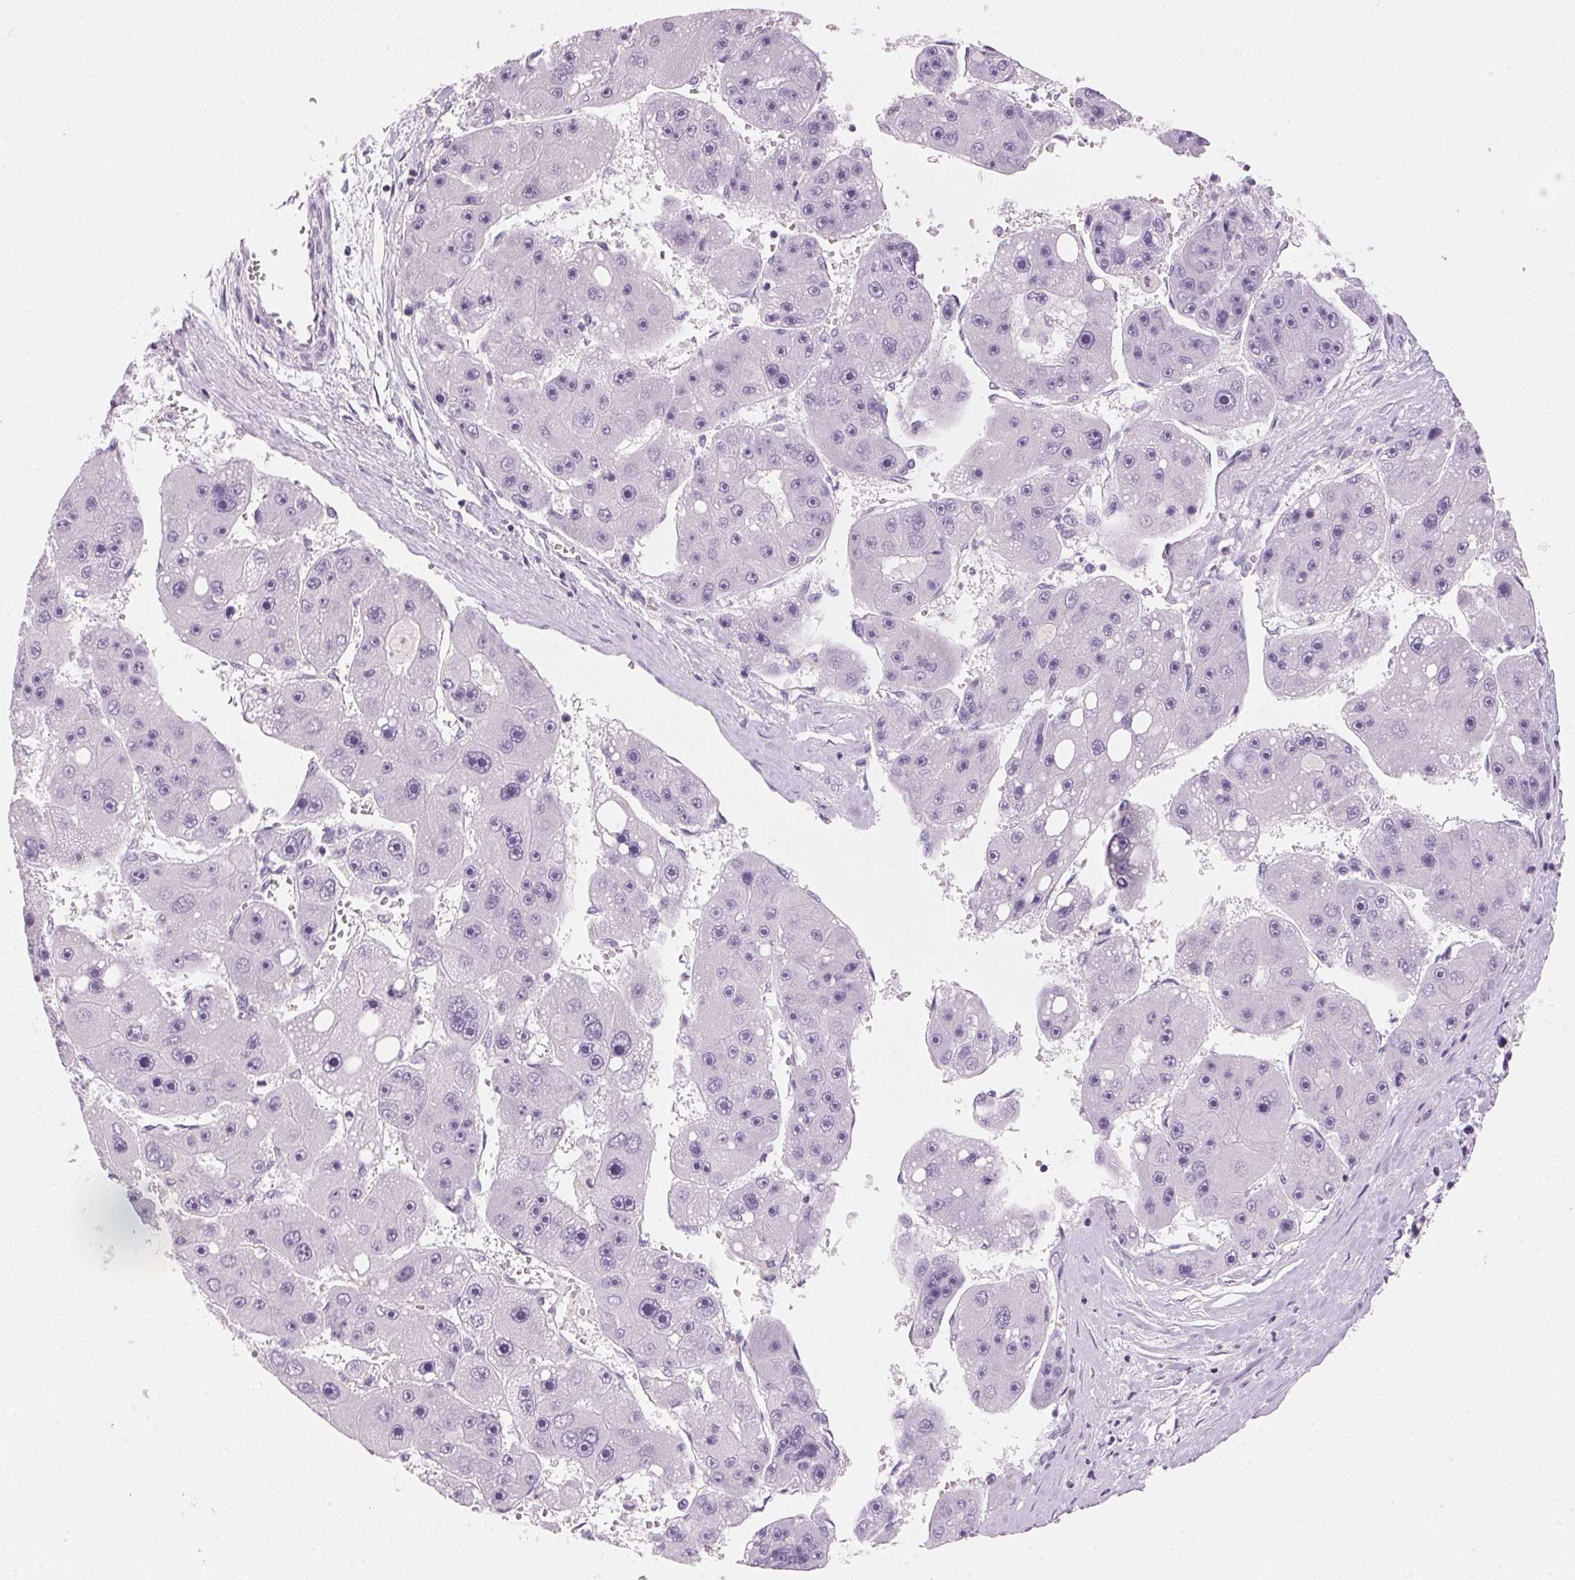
{"staining": {"intensity": "negative", "quantity": "none", "location": "none"}, "tissue": "liver cancer", "cell_type": "Tumor cells", "image_type": "cancer", "snomed": [{"axis": "morphology", "description": "Carcinoma, Hepatocellular, NOS"}, {"axis": "topography", "description": "Liver"}], "caption": "The photomicrograph exhibits no significant positivity in tumor cells of liver cancer.", "gene": "HOXB13", "patient": {"sex": "female", "age": 61}}